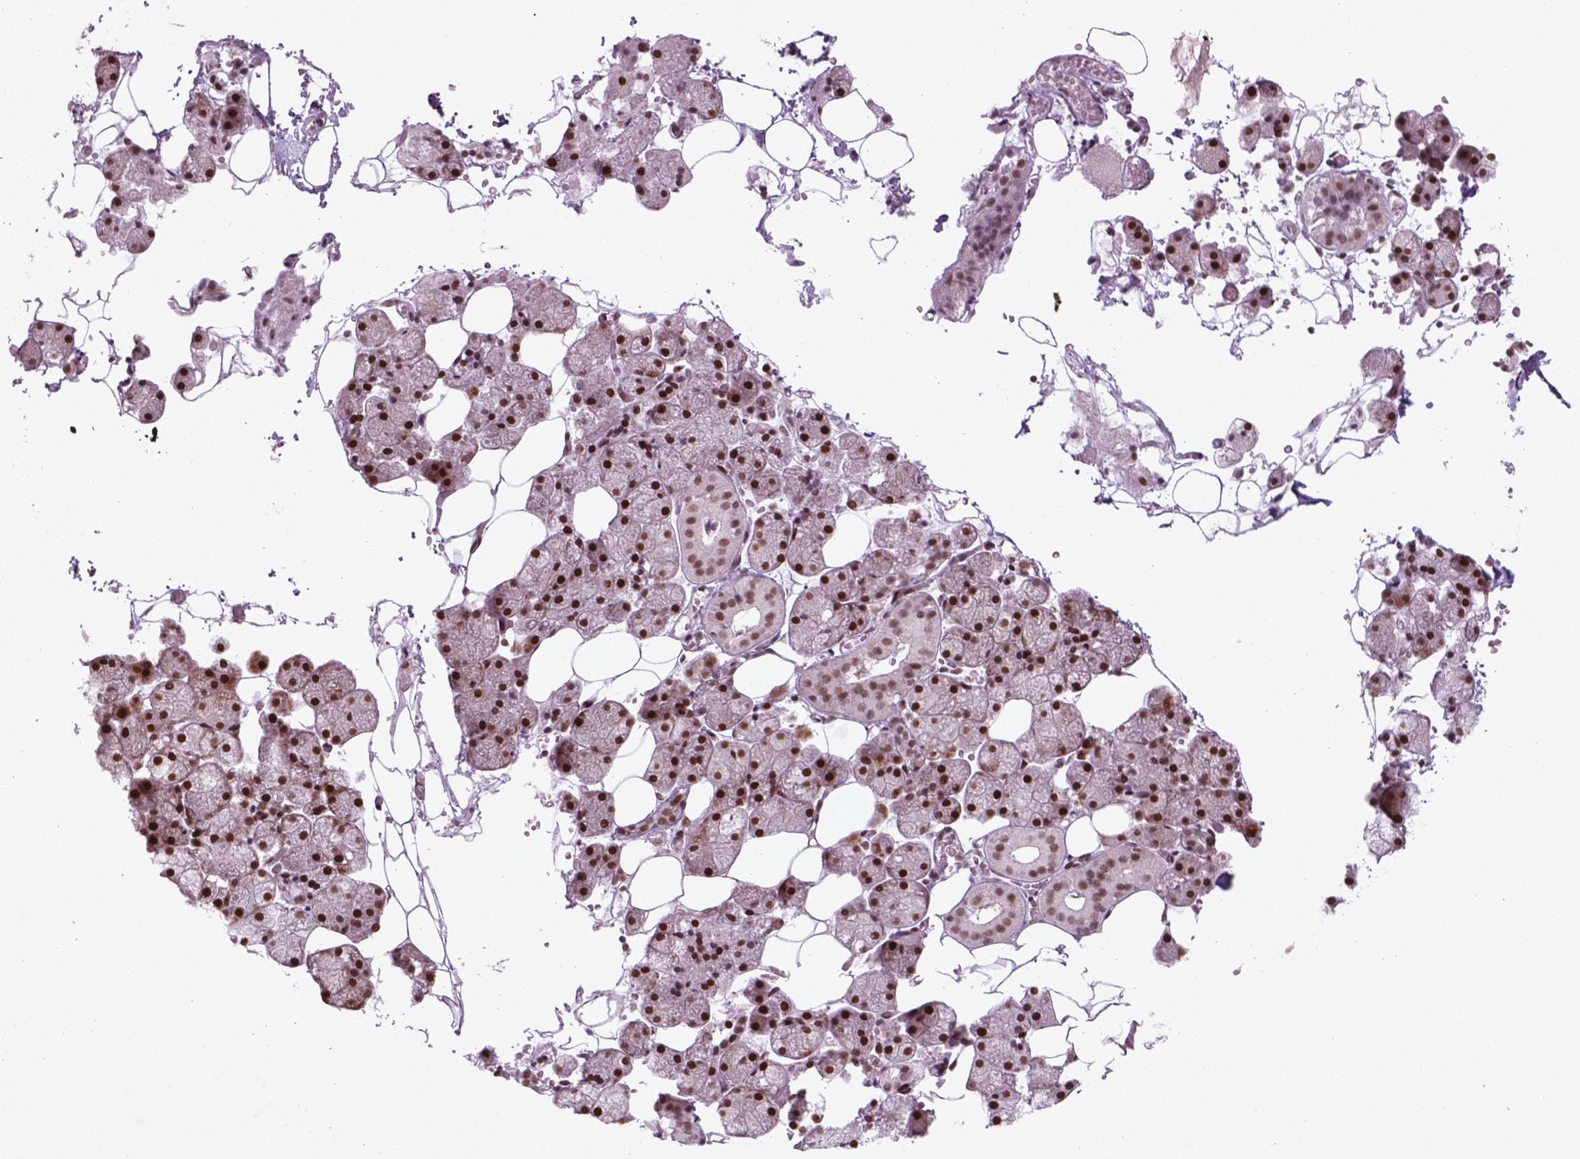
{"staining": {"intensity": "strong", "quantity": ">75%", "location": "nuclear"}, "tissue": "salivary gland", "cell_type": "Glandular cells", "image_type": "normal", "snomed": [{"axis": "morphology", "description": "Normal tissue, NOS"}, {"axis": "topography", "description": "Salivary gland"}], "caption": "Salivary gland stained for a protein (brown) reveals strong nuclear positive positivity in approximately >75% of glandular cells.", "gene": "HMG20B", "patient": {"sex": "male", "age": 38}}